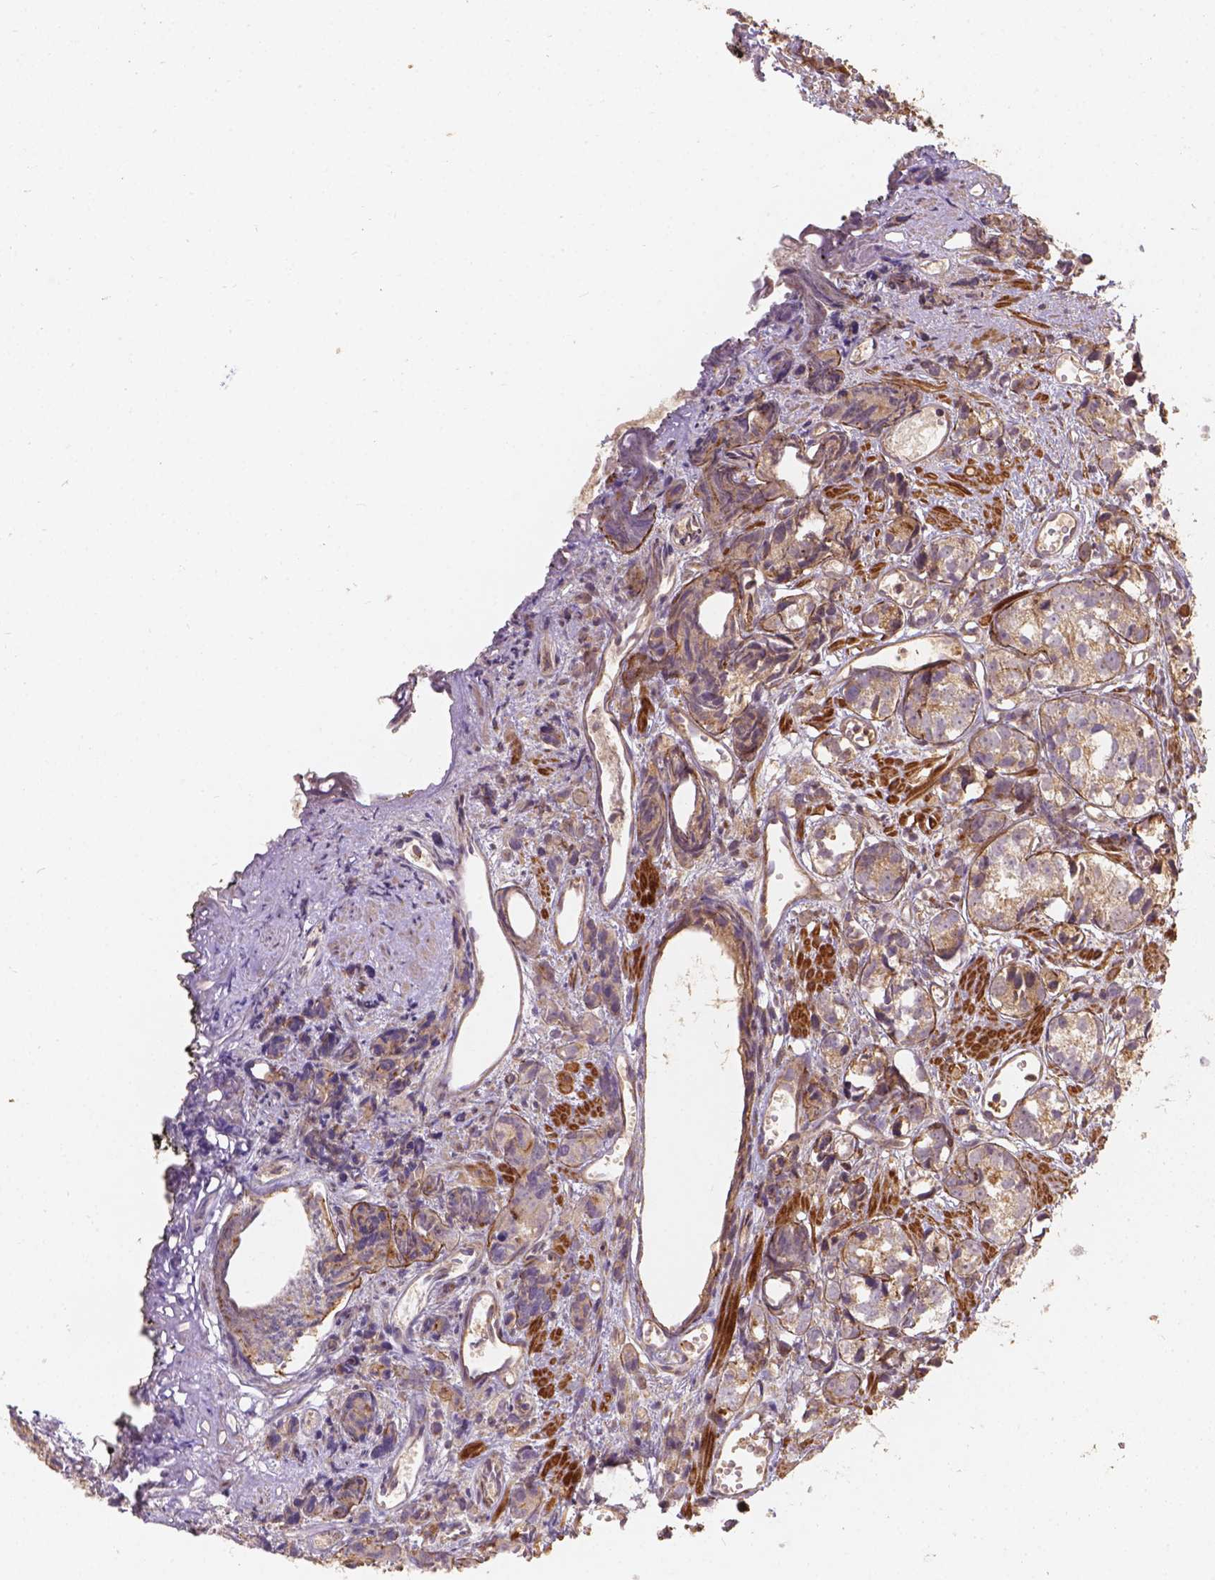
{"staining": {"intensity": "moderate", "quantity": ">75%", "location": "cytoplasmic/membranous"}, "tissue": "prostate cancer", "cell_type": "Tumor cells", "image_type": "cancer", "snomed": [{"axis": "morphology", "description": "Adenocarcinoma, High grade"}, {"axis": "topography", "description": "Prostate"}], "caption": "Brown immunohistochemical staining in human prostate cancer (adenocarcinoma (high-grade)) demonstrates moderate cytoplasmic/membranous staining in about >75% of tumor cells. The staining was performed using DAB (3,3'-diaminobenzidine) to visualize the protein expression in brown, while the nuclei were stained in blue with hematoxylin (Magnification: 20x).", "gene": "XPR1", "patient": {"sex": "male", "age": 77}}